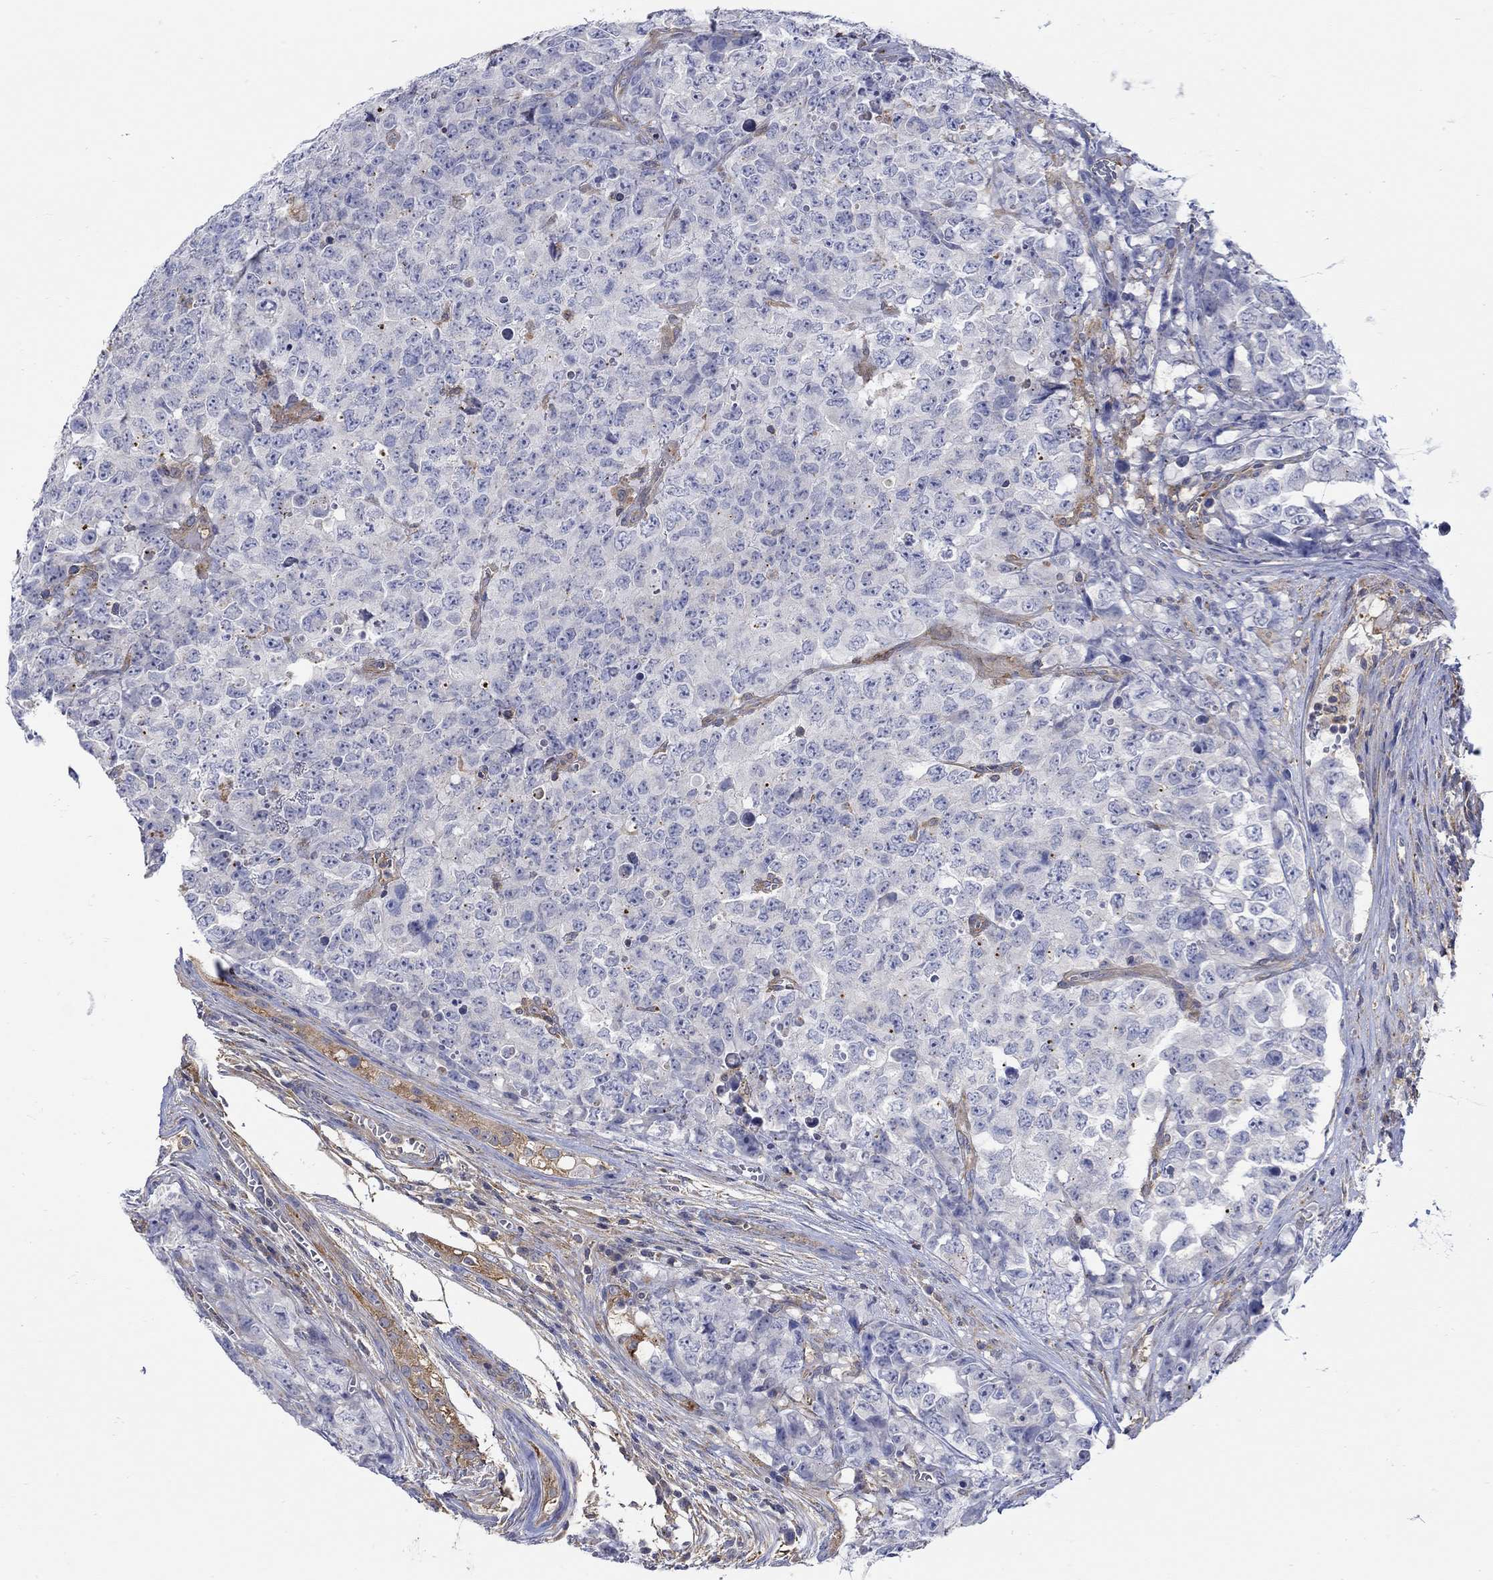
{"staining": {"intensity": "negative", "quantity": "none", "location": "none"}, "tissue": "testis cancer", "cell_type": "Tumor cells", "image_type": "cancer", "snomed": [{"axis": "morphology", "description": "Carcinoma, Embryonal, NOS"}, {"axis": "topography", "description": "Testis"}], "caption": "Testis cancer (embryonal carcinoma) stained for a protein using IHC shows no expression tumor cells.", "gene": "TEKT3", "patient": {"sex": "male", "age": 23}}